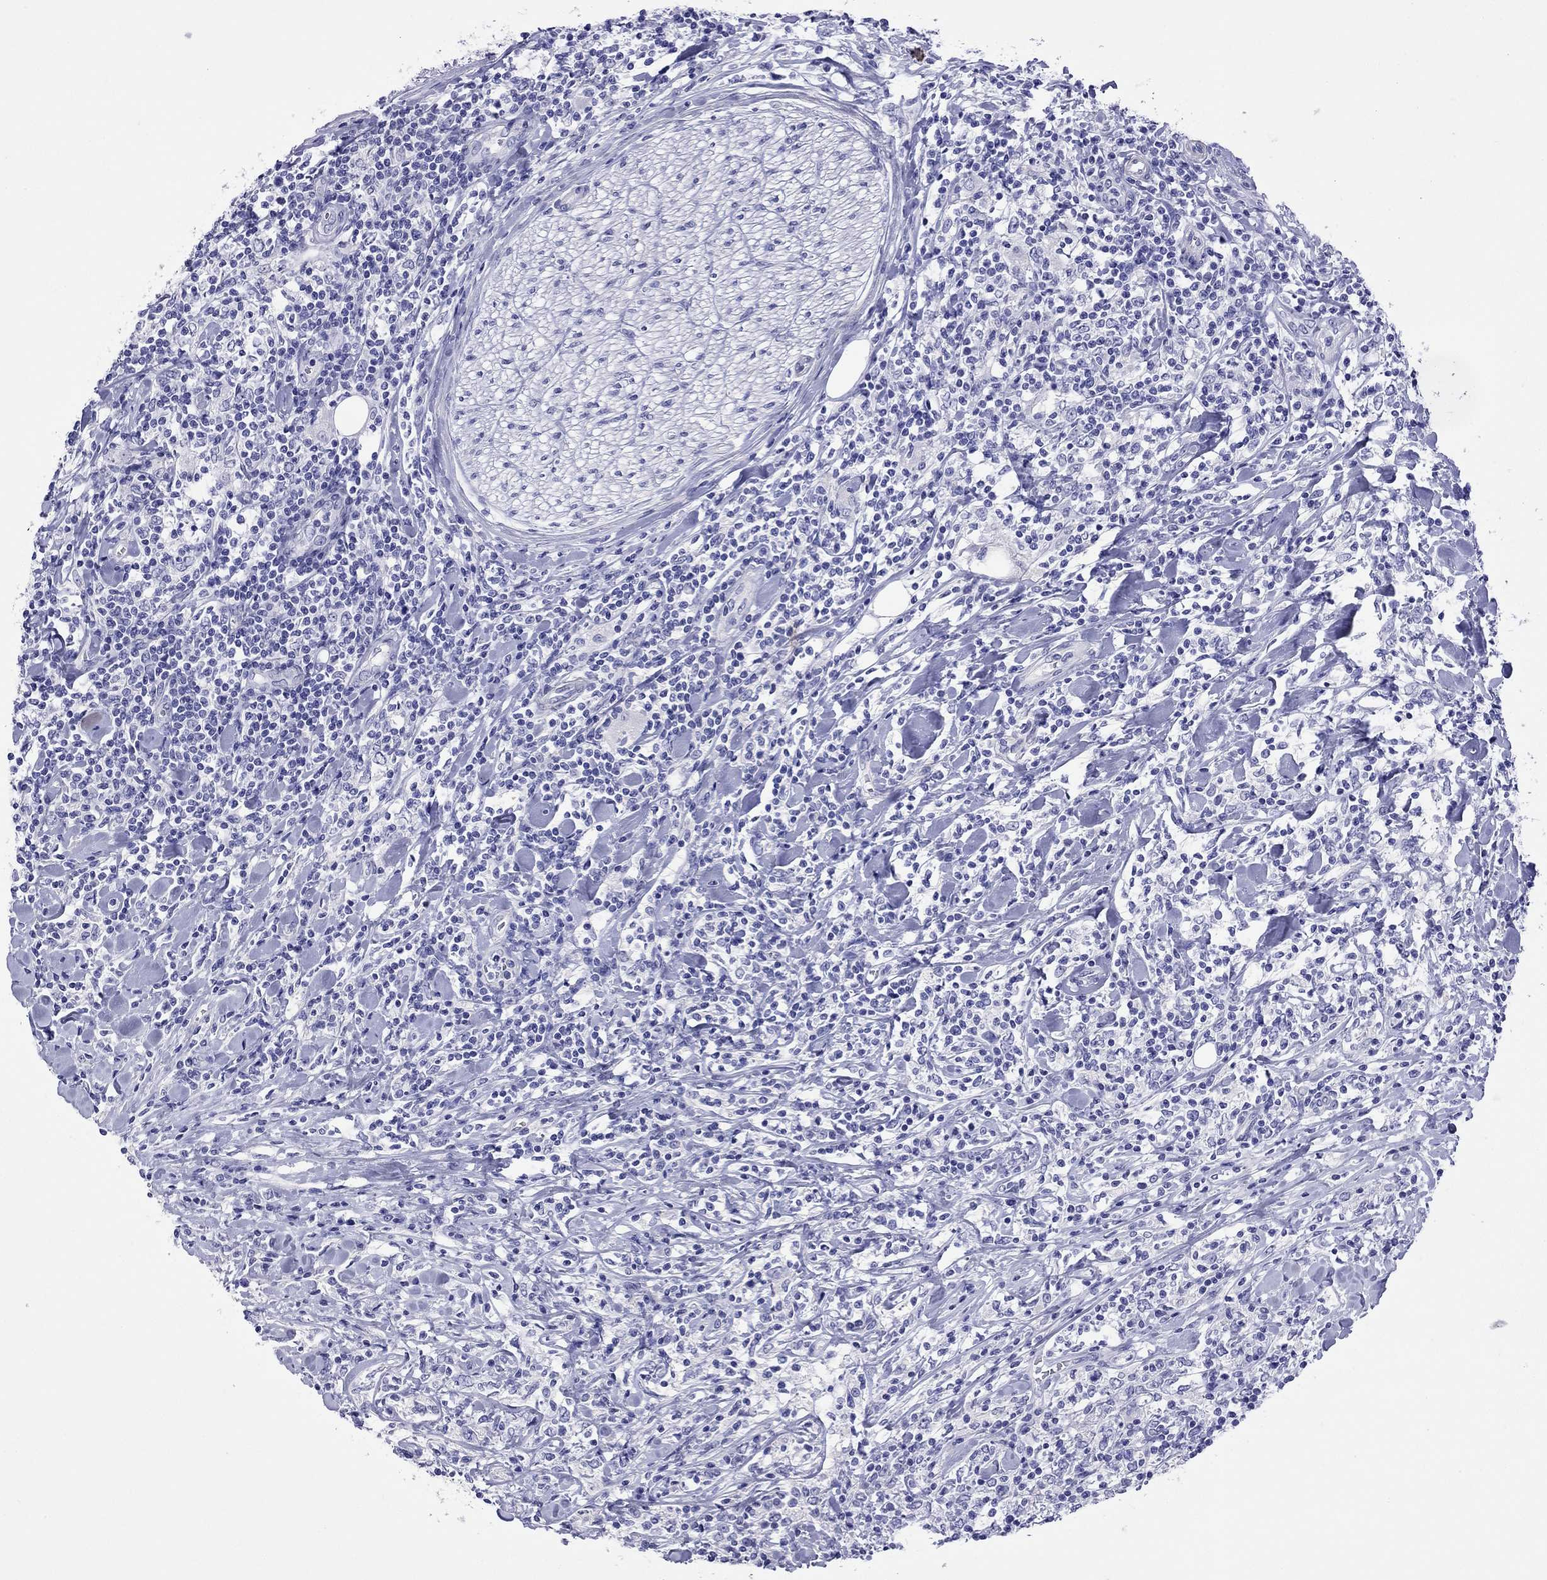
{"staining": {"intensity": "negative", "quantity": "none", "location": "none"}, "tissue": "lymphoma", "cell_type": "Tumor cells", "image_type": "cancer", "snomed": [{"axis": "morphology", "description": "Malignant lymphoma, non-Hodgkin's type, High grade"}, {"axis": "topography", "description": "Lymph node"}], "caption": "Tumor cells are negative for protein expression in human high-grade malignant lymphoma, non-Hodgkin's type.", "gene": "KIAA2012", "patient": {"sex": "female", "age": 84}}